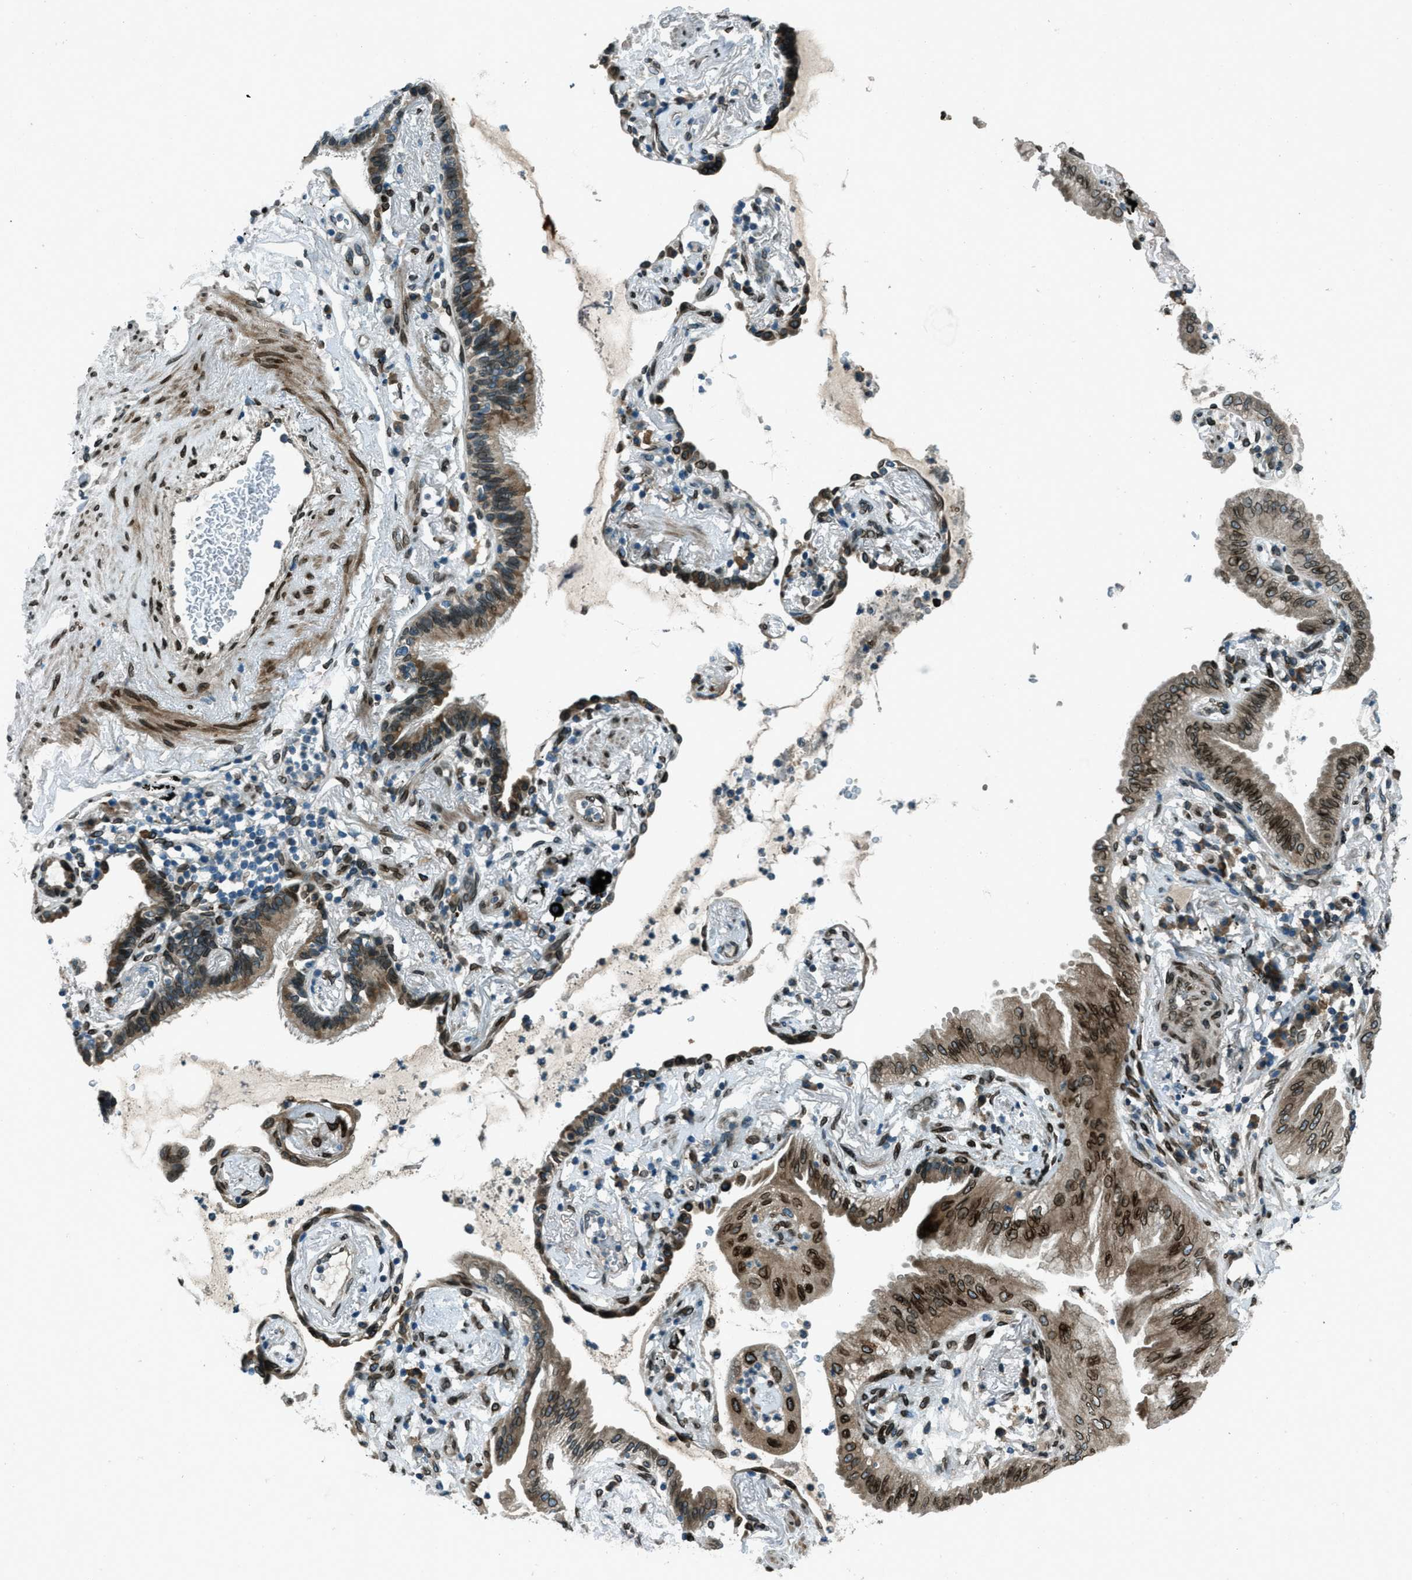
{"staining": {"intensity": "moderate", "quantity": ">75%", "location": "cytoplasmic/membranous,nuclear"}, "tissue": "lung cancer", "cell_type": "Tumor cells", "image_type": "cancer", "snomed": [{"axis": "morphology", "description": "Normal tissue, NOS"}, {"axis": "morphology", "description": "Adenocarcinoma, NOS"}, {"axis": "topography", "description": "Bronchus"}, {"axis": "topography", "description": "Lung"}], "caption": "Moderate cytoplasmic/membranous and nuclear expression for a protein is appreciated in approximately >75% of tumor cells of lung cancer (adenocarcinoma) using immunohistochemistry (IHC).", "gene": "LEMD2", "patient": {"sex": "female", "age": 70}}